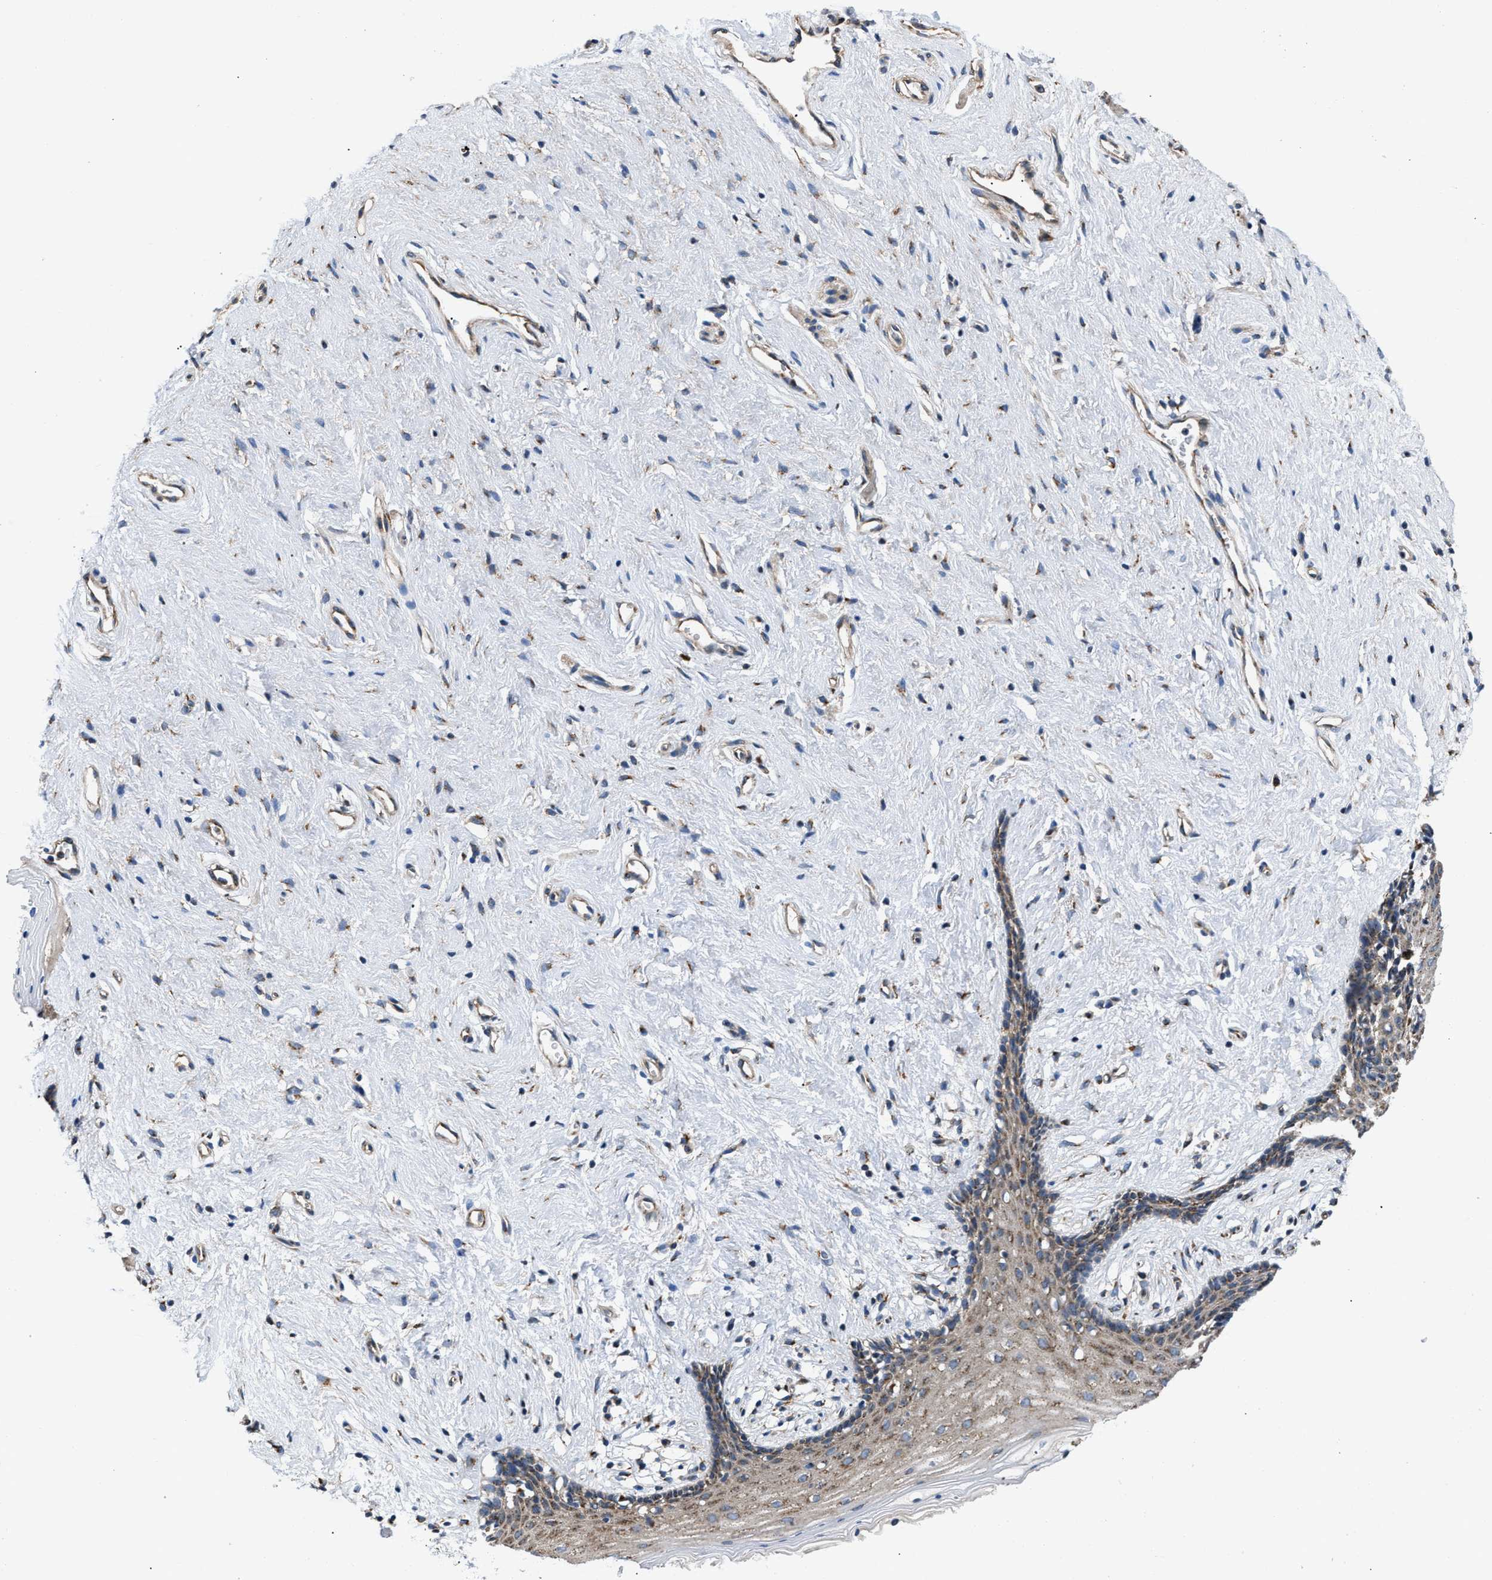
{"staining": {"intensity": "moderate", "quantity": ">75%", "location": "cytoplasmic/membranous"}, "tissue": "vagina", "cell_type": "Squamous epithelial cells", "image_type": "normal", "snomed": [{"axis": "morphology", "description": "Normal tissue, NOS"}, {"axis": "topography", "description": "Vagina"}], "caption": "Squamous epithelial cells demonstrate medium levels of moderate cytoplasmic/membranous expression in approximately >75% of cells in normal human vagina.", "gene": "CEP128", "patient": {"sex": "female", "age": 44}}